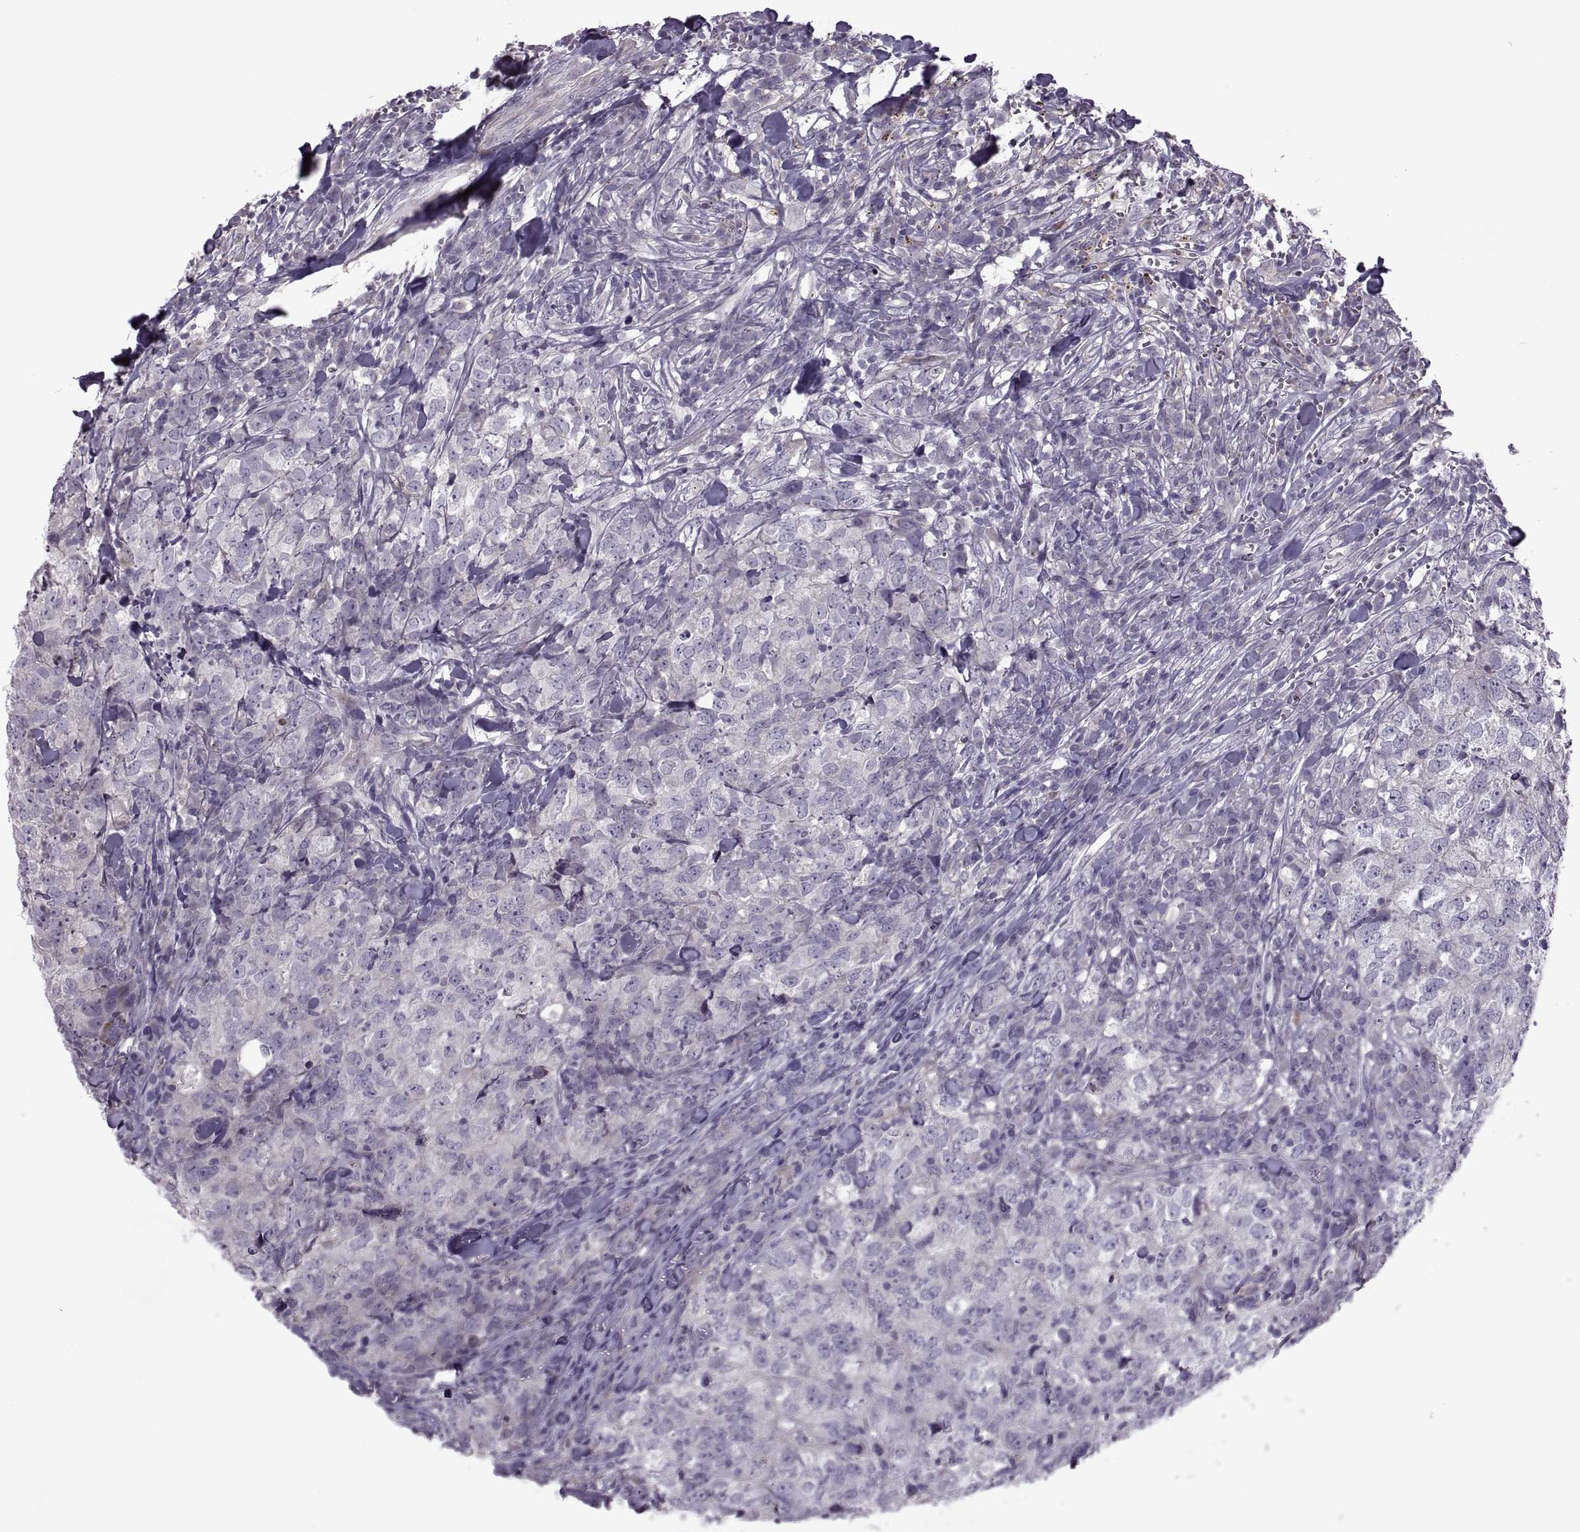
{"staining": {"intensity": "negative", "quantity": "none", "location": "none"}, "tissue": "breast cancer", "cell_type": "Tumor cells", "image_type": "cancer", "snomed": [{"axis": "morphology", "description": "Duct carcinoma"}, {"axis": "topography", "description": "Breast"}], "caption": "High power microscopy micrograph of an IHC image of breast intraductal carcinoma, revealing no significant expression in tumor cells. (DAB immunohistochemistry (IHC), high magnification).", "gene": "ODF3", "patient": {"sex": "female", "age": 30}}